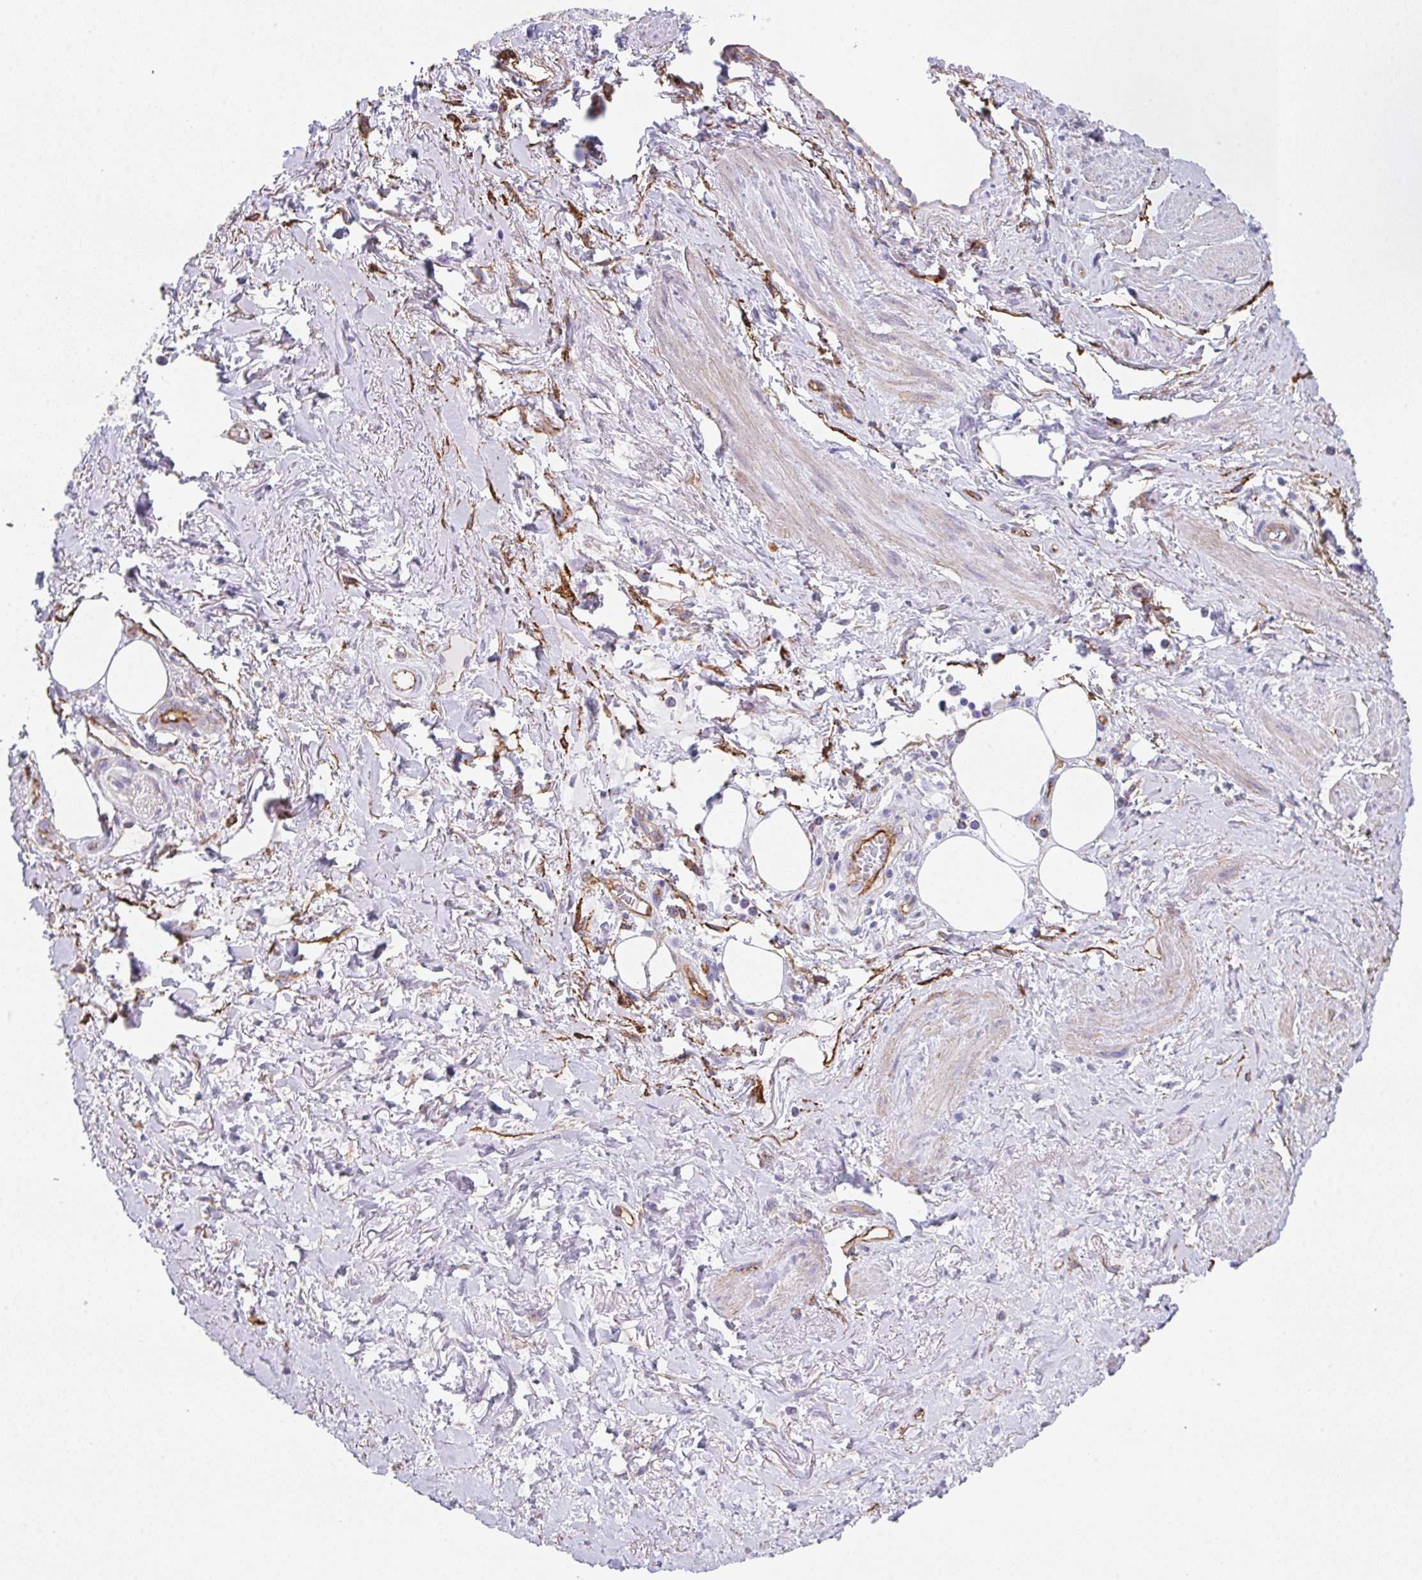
{"staining": {"intensity": "negative", "quantity": "none", "location": "none"}, "tissue": "adipose tissue", "cell_type": "Adipocytes", "image_type": "normal", "snomed": [{"axis": "morphology", "description": "Normal tissue, NOS"}, {"axis": "topography", "description": "Vagina"}, {"axis": "topography", "description": "Peripheral nerve tissue"}], "caption": "Immunohistochemistry (IHC) micrograph of normal human adipose tissue stained for a protein (brown), which exhibits no expression in adipocytes.", "gene": "DBN1", "patient": {"sex": "female", "age": 71}}